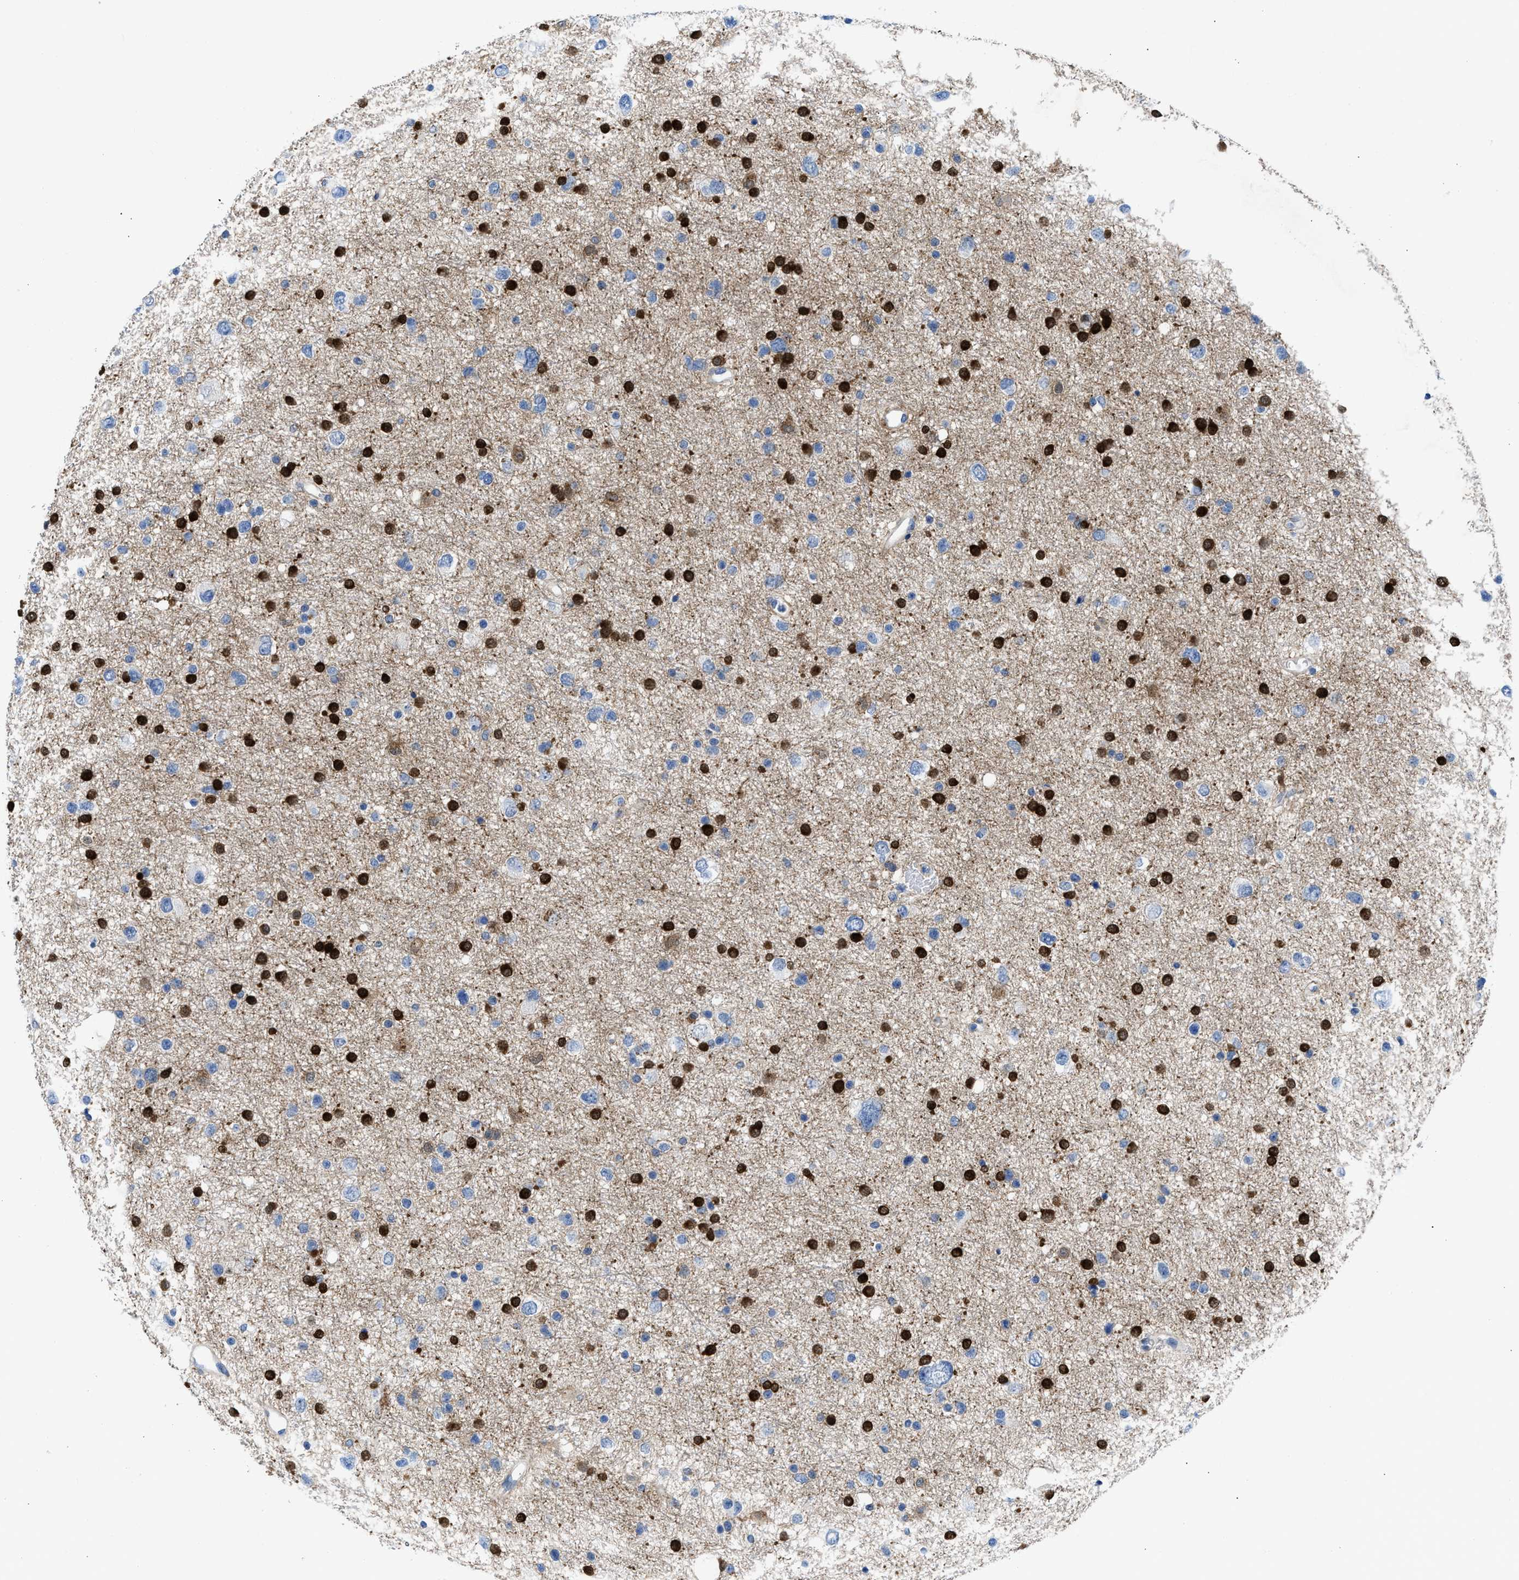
{"staining": {"intensity": "strong", "quantity": "25%-75%", "location": "cytoplasmic/membranous,nuclear"}, "tissue": "glioma", "cell_type": "Tumor cells", "image_type": "cancer", "snomed": [{"axis": "morphology", "description": "Glioma, malignant, Low grade"}, {"axis": "topography", "description": "Brain"}], "caption": "Malignant glioma (low-grade) was stained to show a protein in brown. There is high levels of strong cytoplasmic/membranous and nuclear positivity in approximately 25%-75% of tumor cells. (Brightfield microscopy of DAB IHC at high magnification).", "gene": "CBR1", "patient": {"sex": "female", "age": 37}}